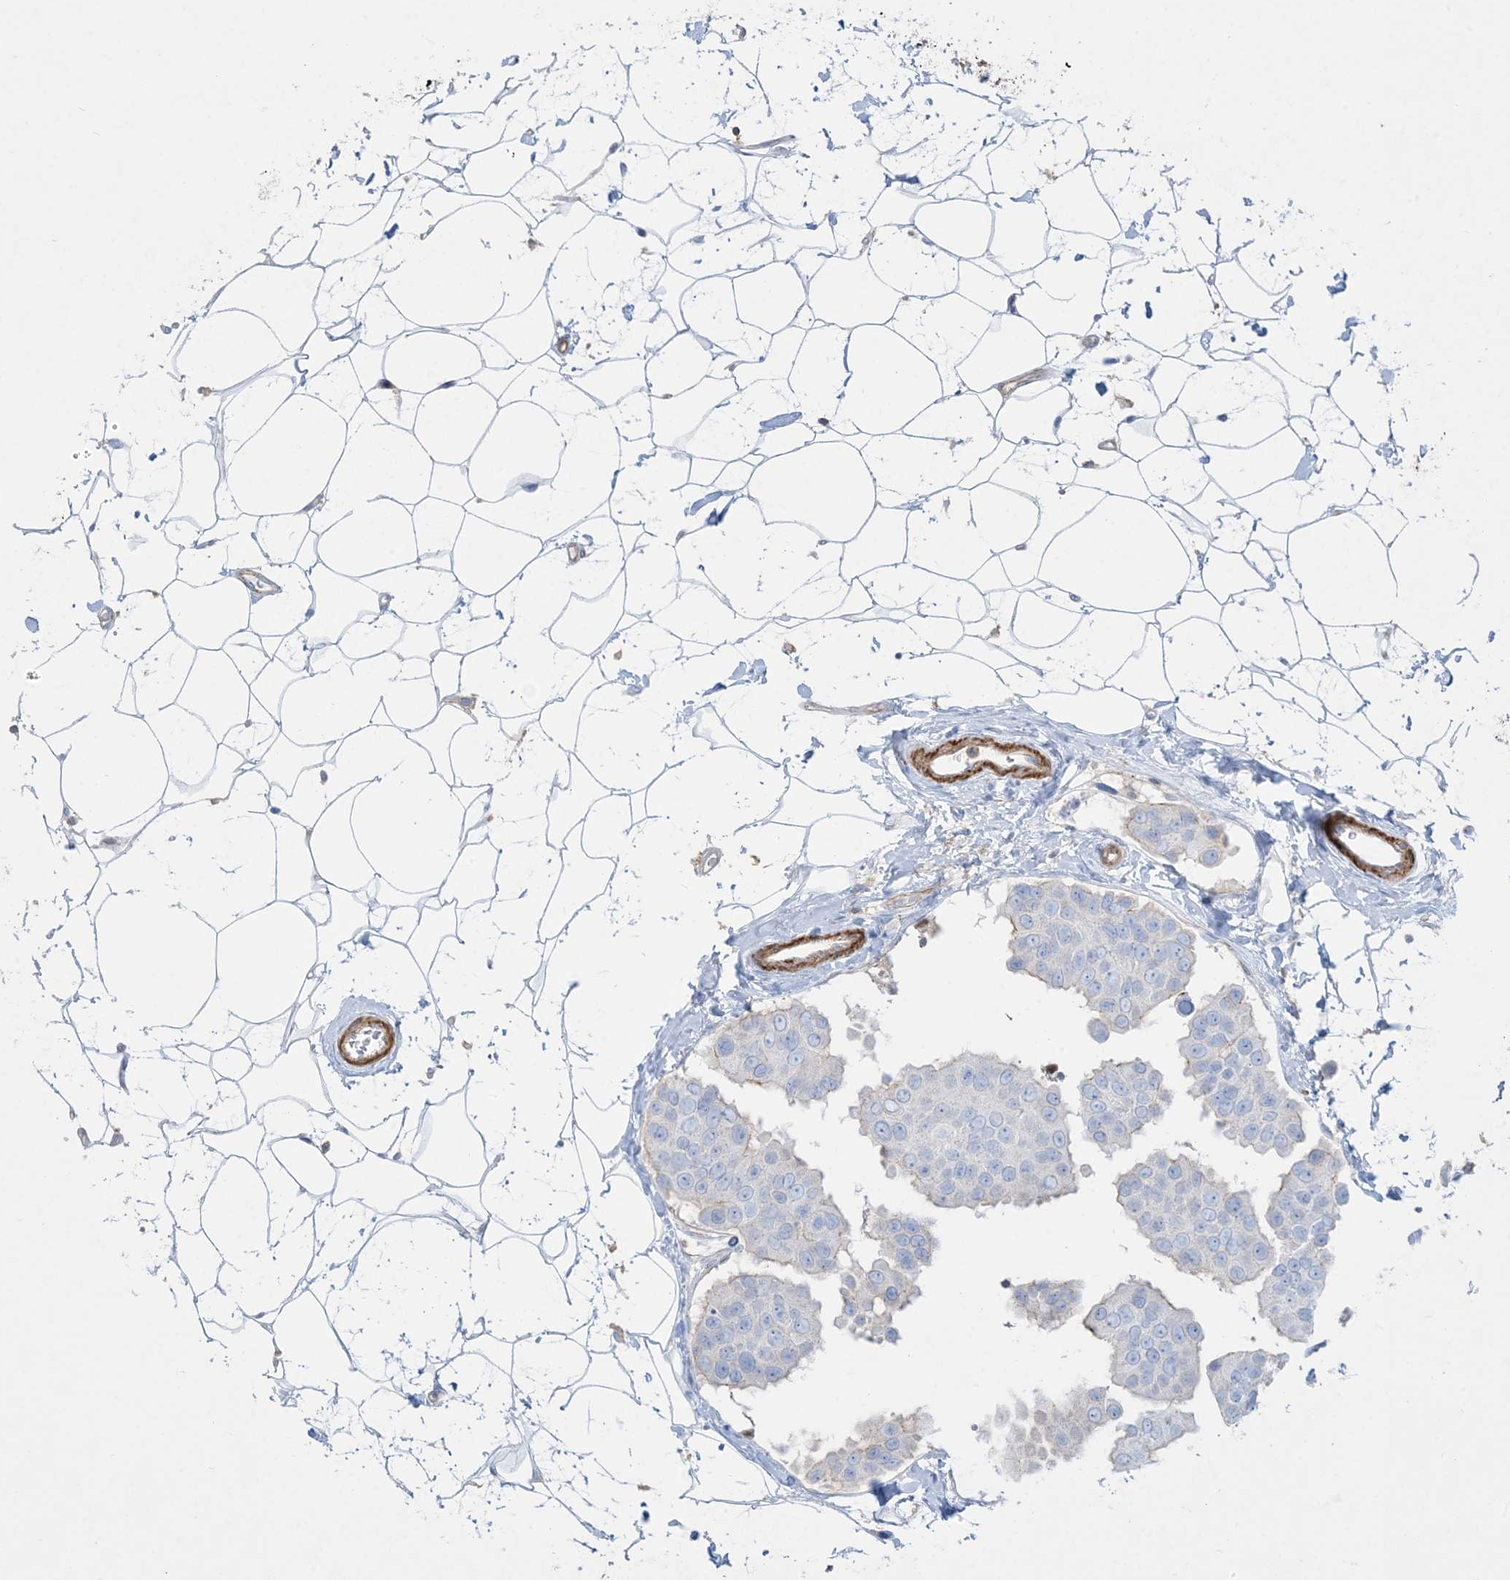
{"staining": {"intensity": "negative", "quantity": "none", "location": "none"}, "tissue": "breast cancer", "cell_type": "Tumor cells", "image_type": "cancer", "snomed": [{"axis": "morphology", "description": "Normal tissue, NOS"}, {"axis": "morphology", "description": "Duct carcinoma"}, {"axis": "topography", "description": "Breast"}], "caption": "A photomicrograph of human breast cancer (infiltrating ductal carcinoma) is negative for staining in tumor cells.", "gene": "GTF3C2", "patient": {"sex": "female", "age": 39}}